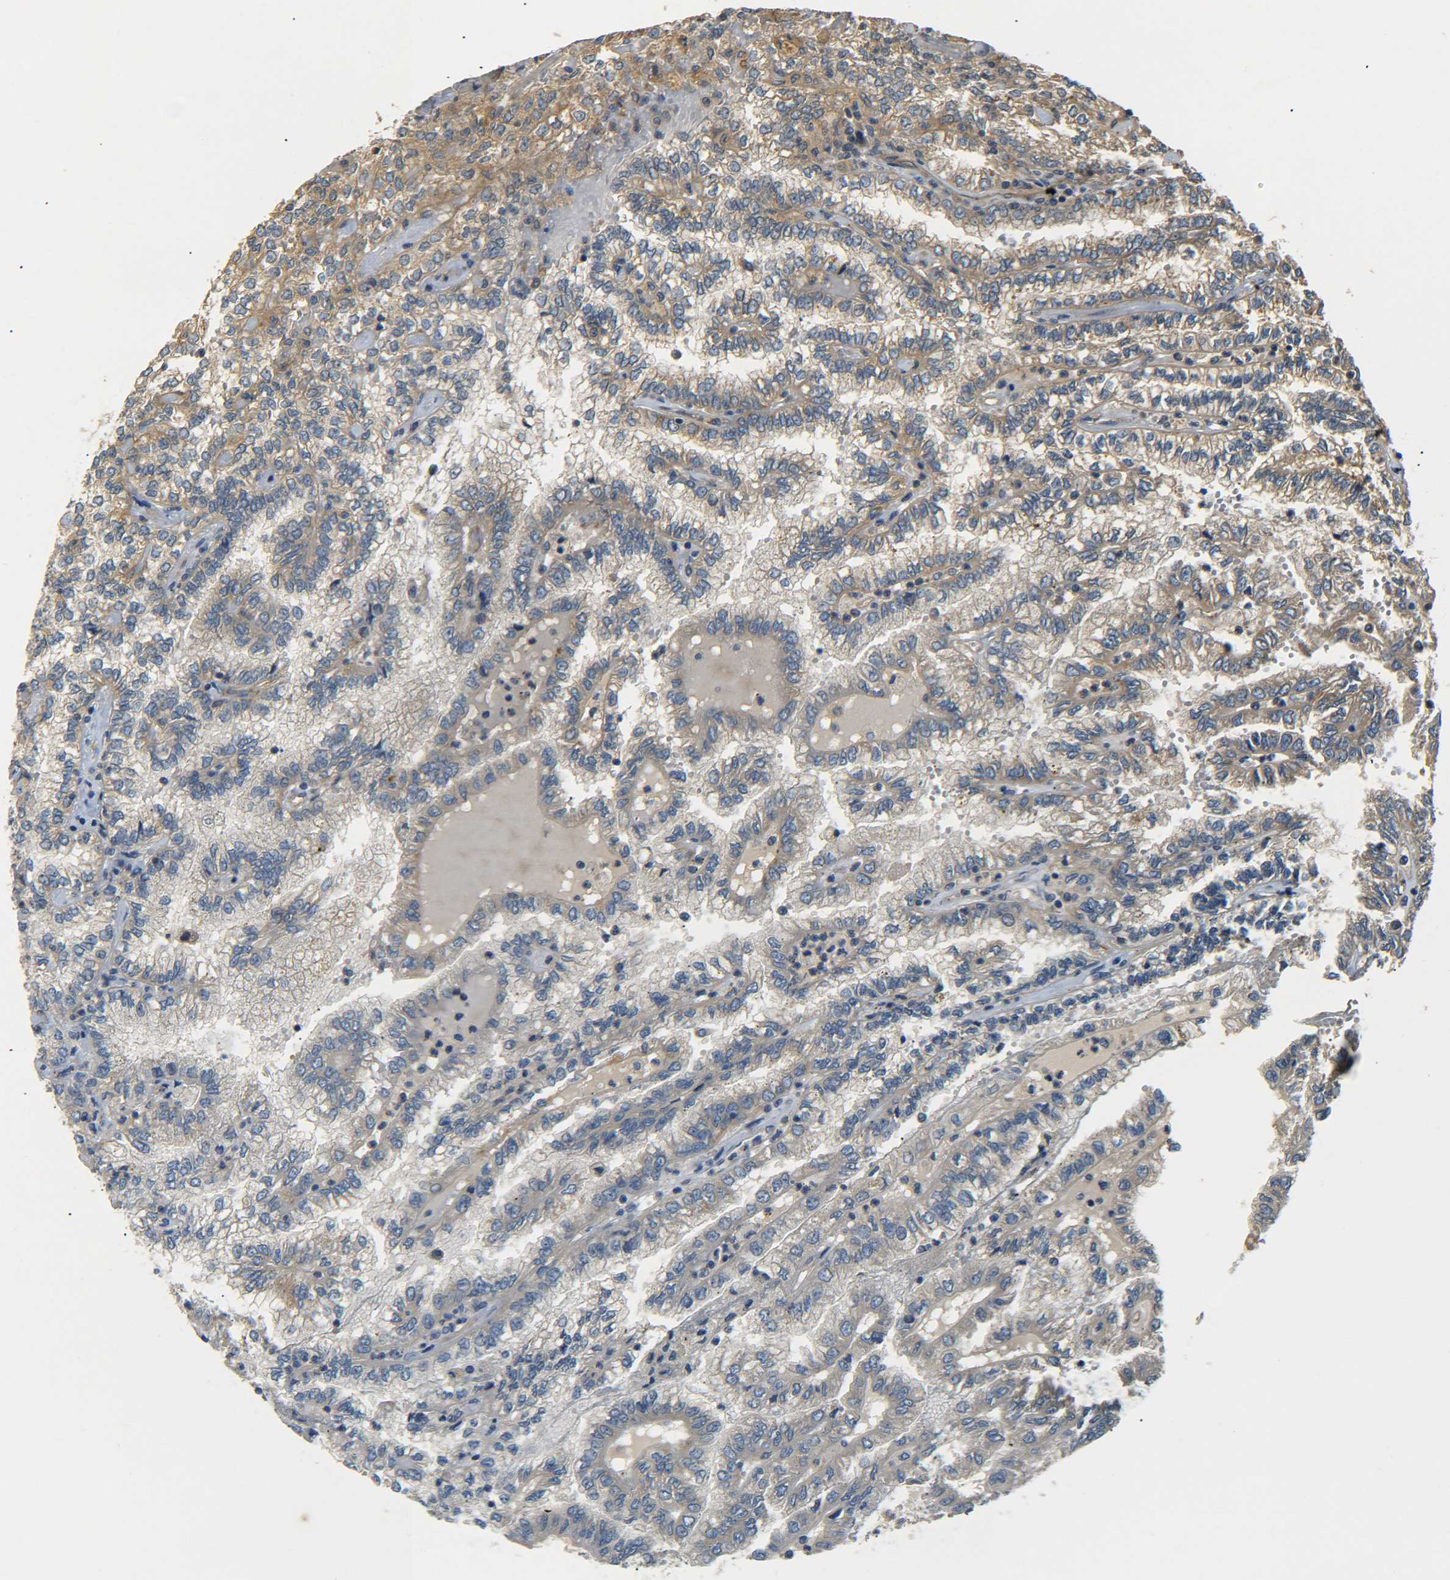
{"staining": {"intensity": "moderate", "quantity": "25%-75%", "location": "cytoplasmic/membranous"}, "tissue": "renal cancer", "cell_type": "Tumor cells", "image_type": "cancer", "snomed": [{"axis": "morphology", "description": "Inflammation, NOS"}, {"axis": "morphology", "description": "Adenocarcinoma, NOS"}, {"axis": "topography", "description": "Kidney"}], "caption": "Immunohistochemical staining of adenocarcinoma (renal) demonstrates medium levels of moderate cytoplasmic/membranous positivity in about 25%-75% of tumor cells.", "gene": "LRCH3", "patient": {"sex": "male", "age": 68}}